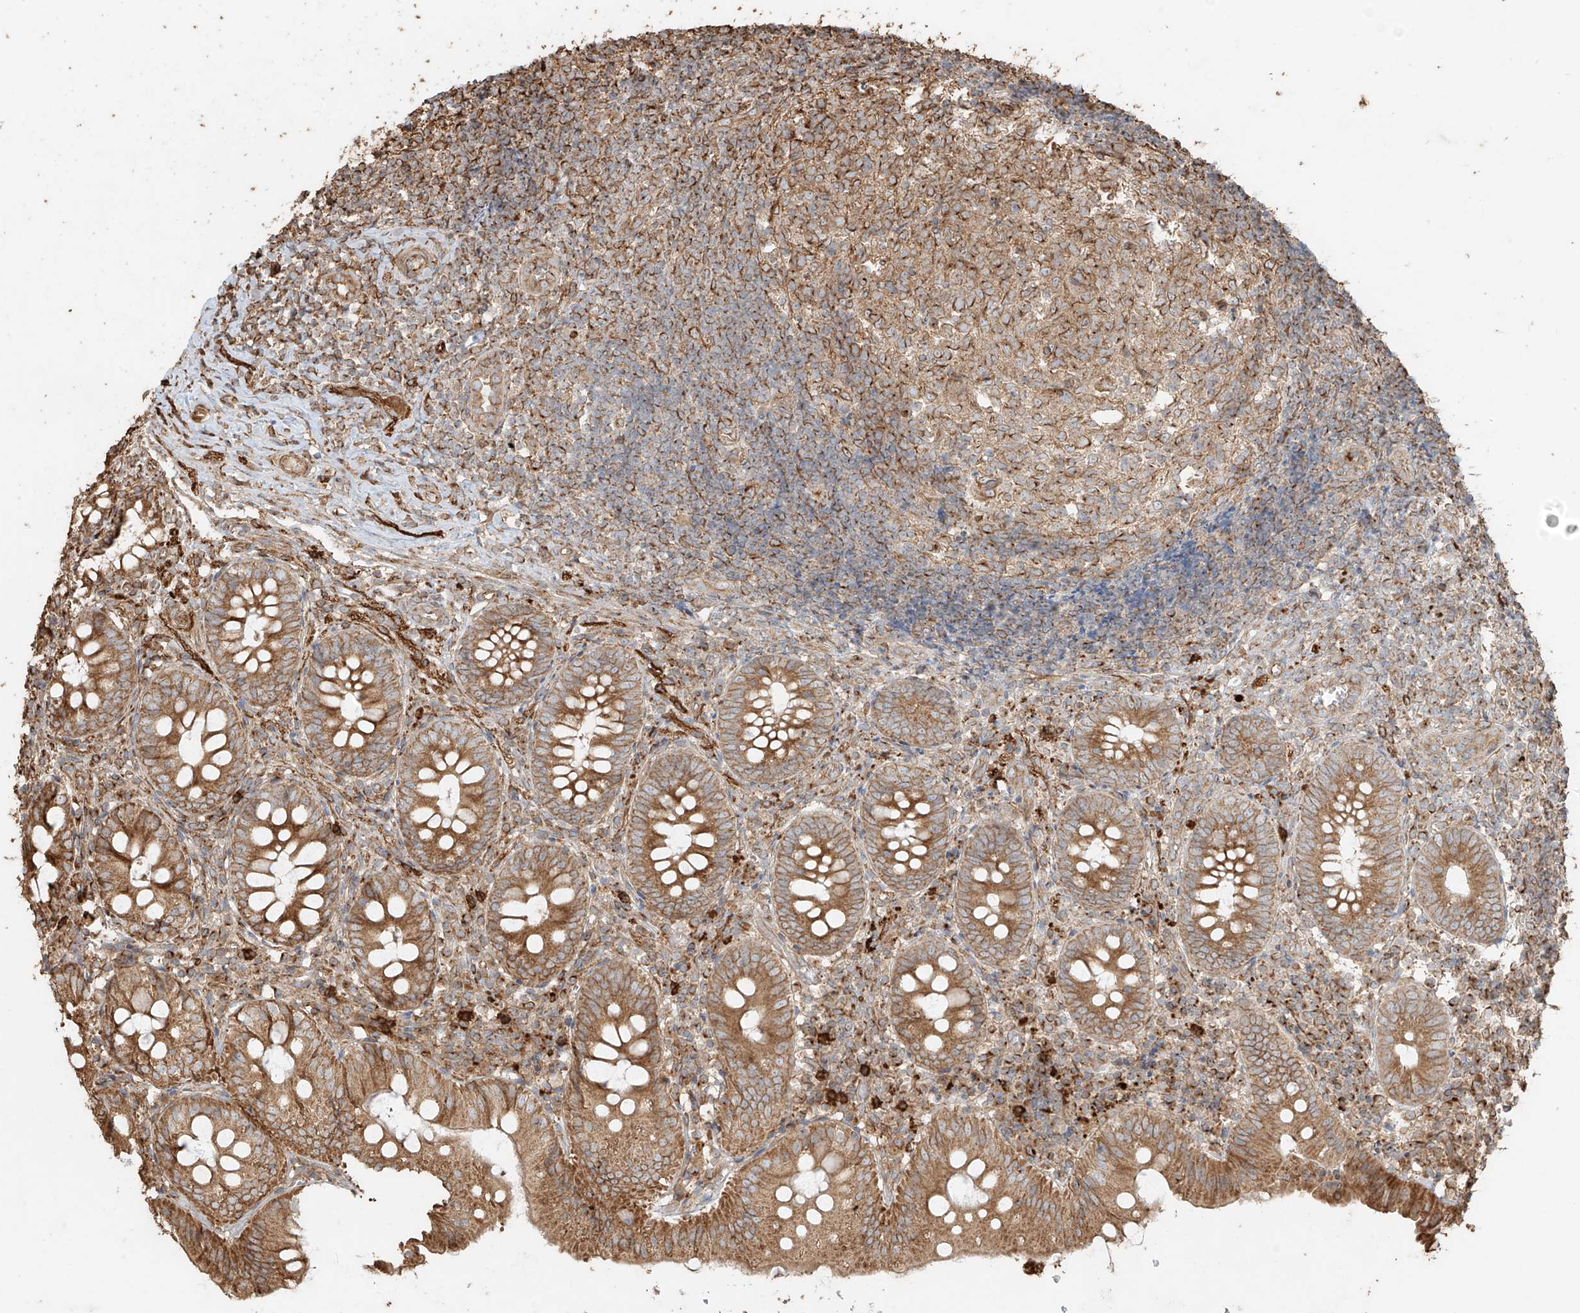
{"staining": {"intensity": "moderate", "quantity": ">75%", "location": "cytoplasmic/membranous"}, "tissue": "appendix", "cell_type": "Glandular cells", "image_type": "normal", "snomed": [{"axis": "morphology", "description": "Normal tissue, NOS"}, {"axis": "topography", "description": "Appendix"}], "caption": "Immunohistochemistry (IHC) micrograph of benign human appendix stained for a protein (brown), which displays medium levels of moderate cytoplasmic/membranous positivity in approximately >75% of glandular cells.", "gene": "EFNB1", "patient": {"sex": "male", "age": 8}}